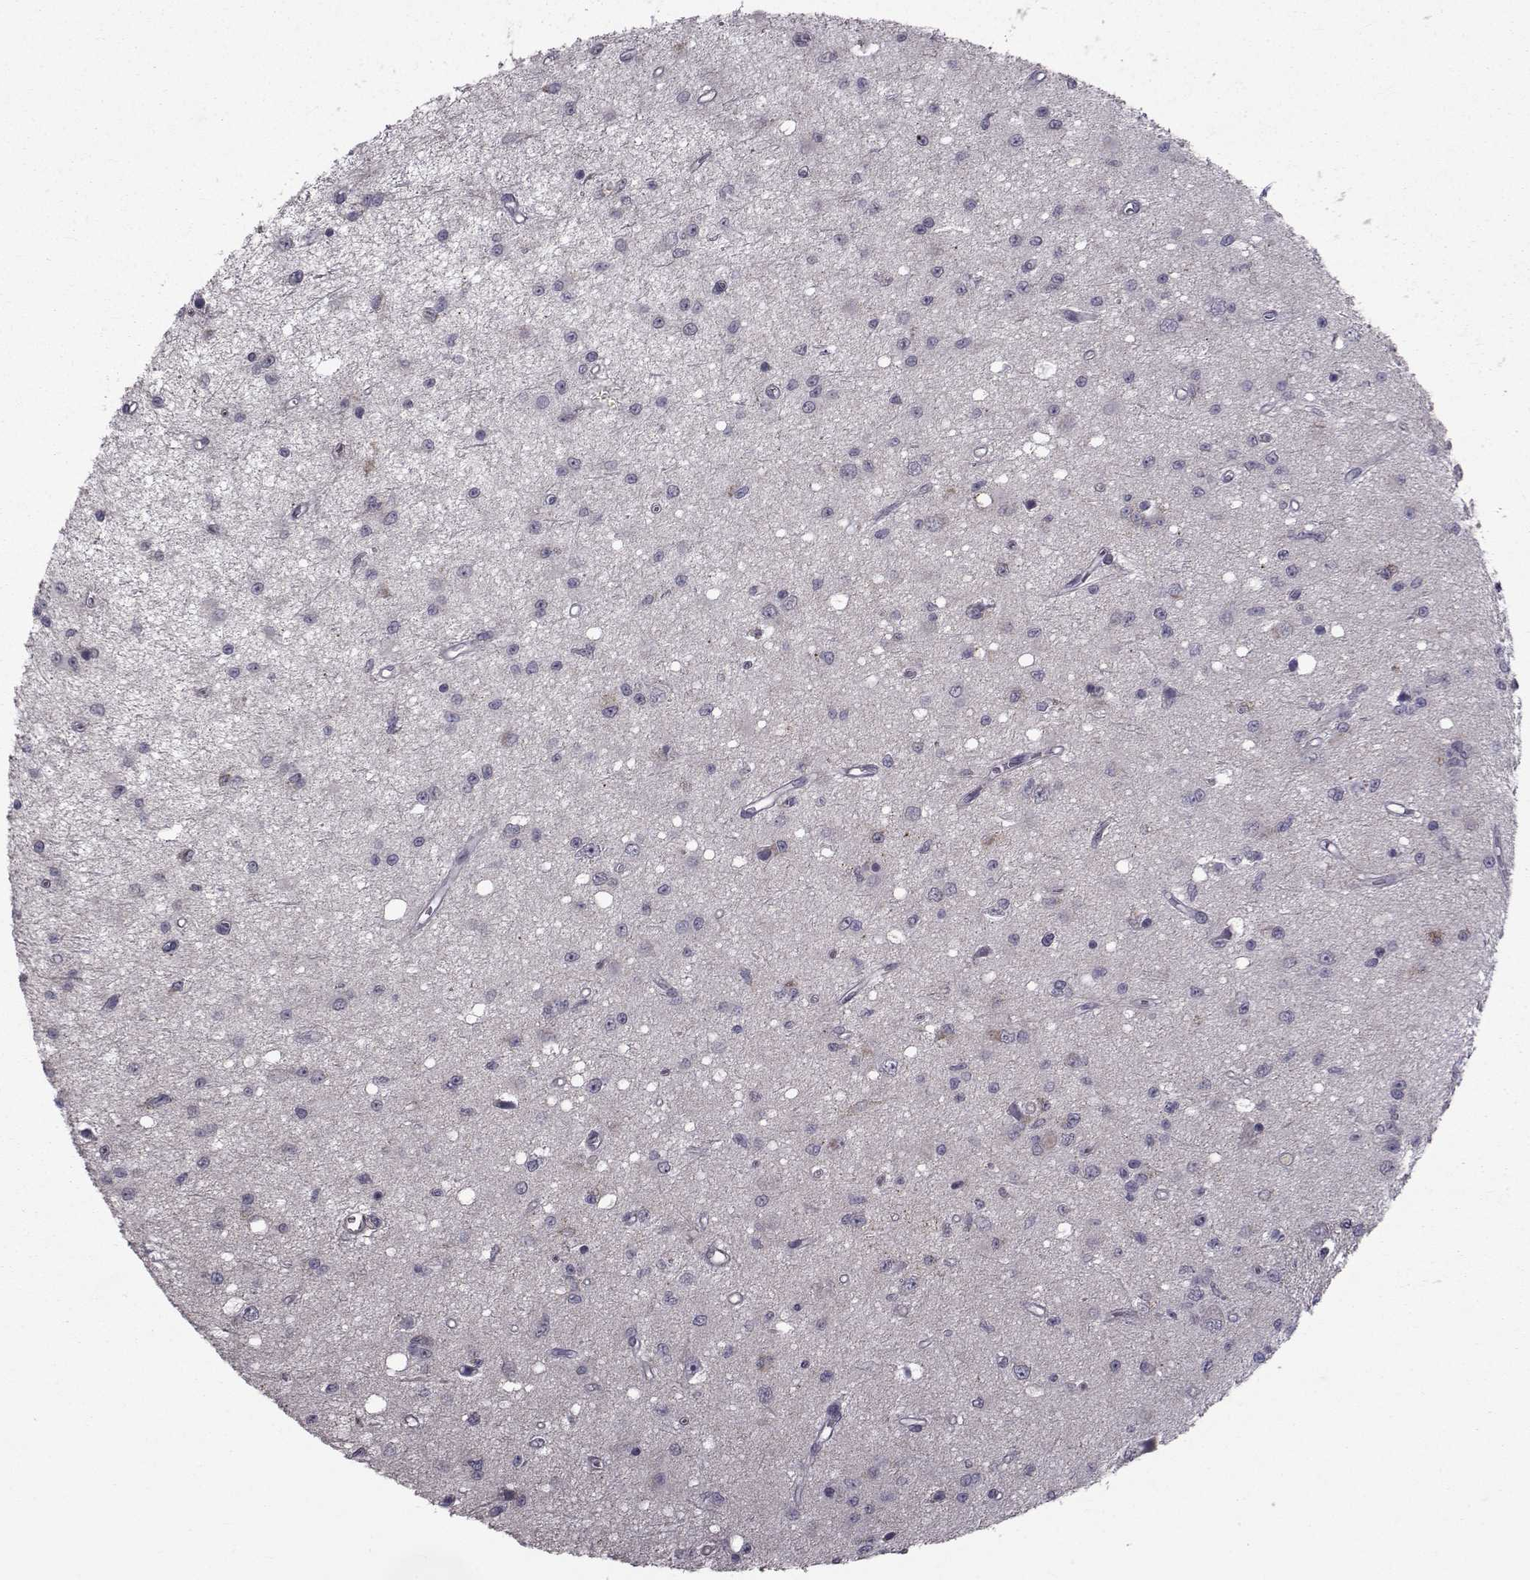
{"staining": {"intensity": "negative", "quantity": "none", "location": "none"}, "tissue": "glioma", "cell_type": "Tumor cells", "image_type": "cancer", "snomed": [{"axis": "morphology", "description": "Glioma, malignant, Low grade"}, {"axis": "topography", "description": "Brain"}], "caption": "An image of low-grade glioma (malignant) stained for a protein demonstrates no brown staining in tumor cells.", "gene": "FDXR", "patient": {"sex": "female", "age": 45}}